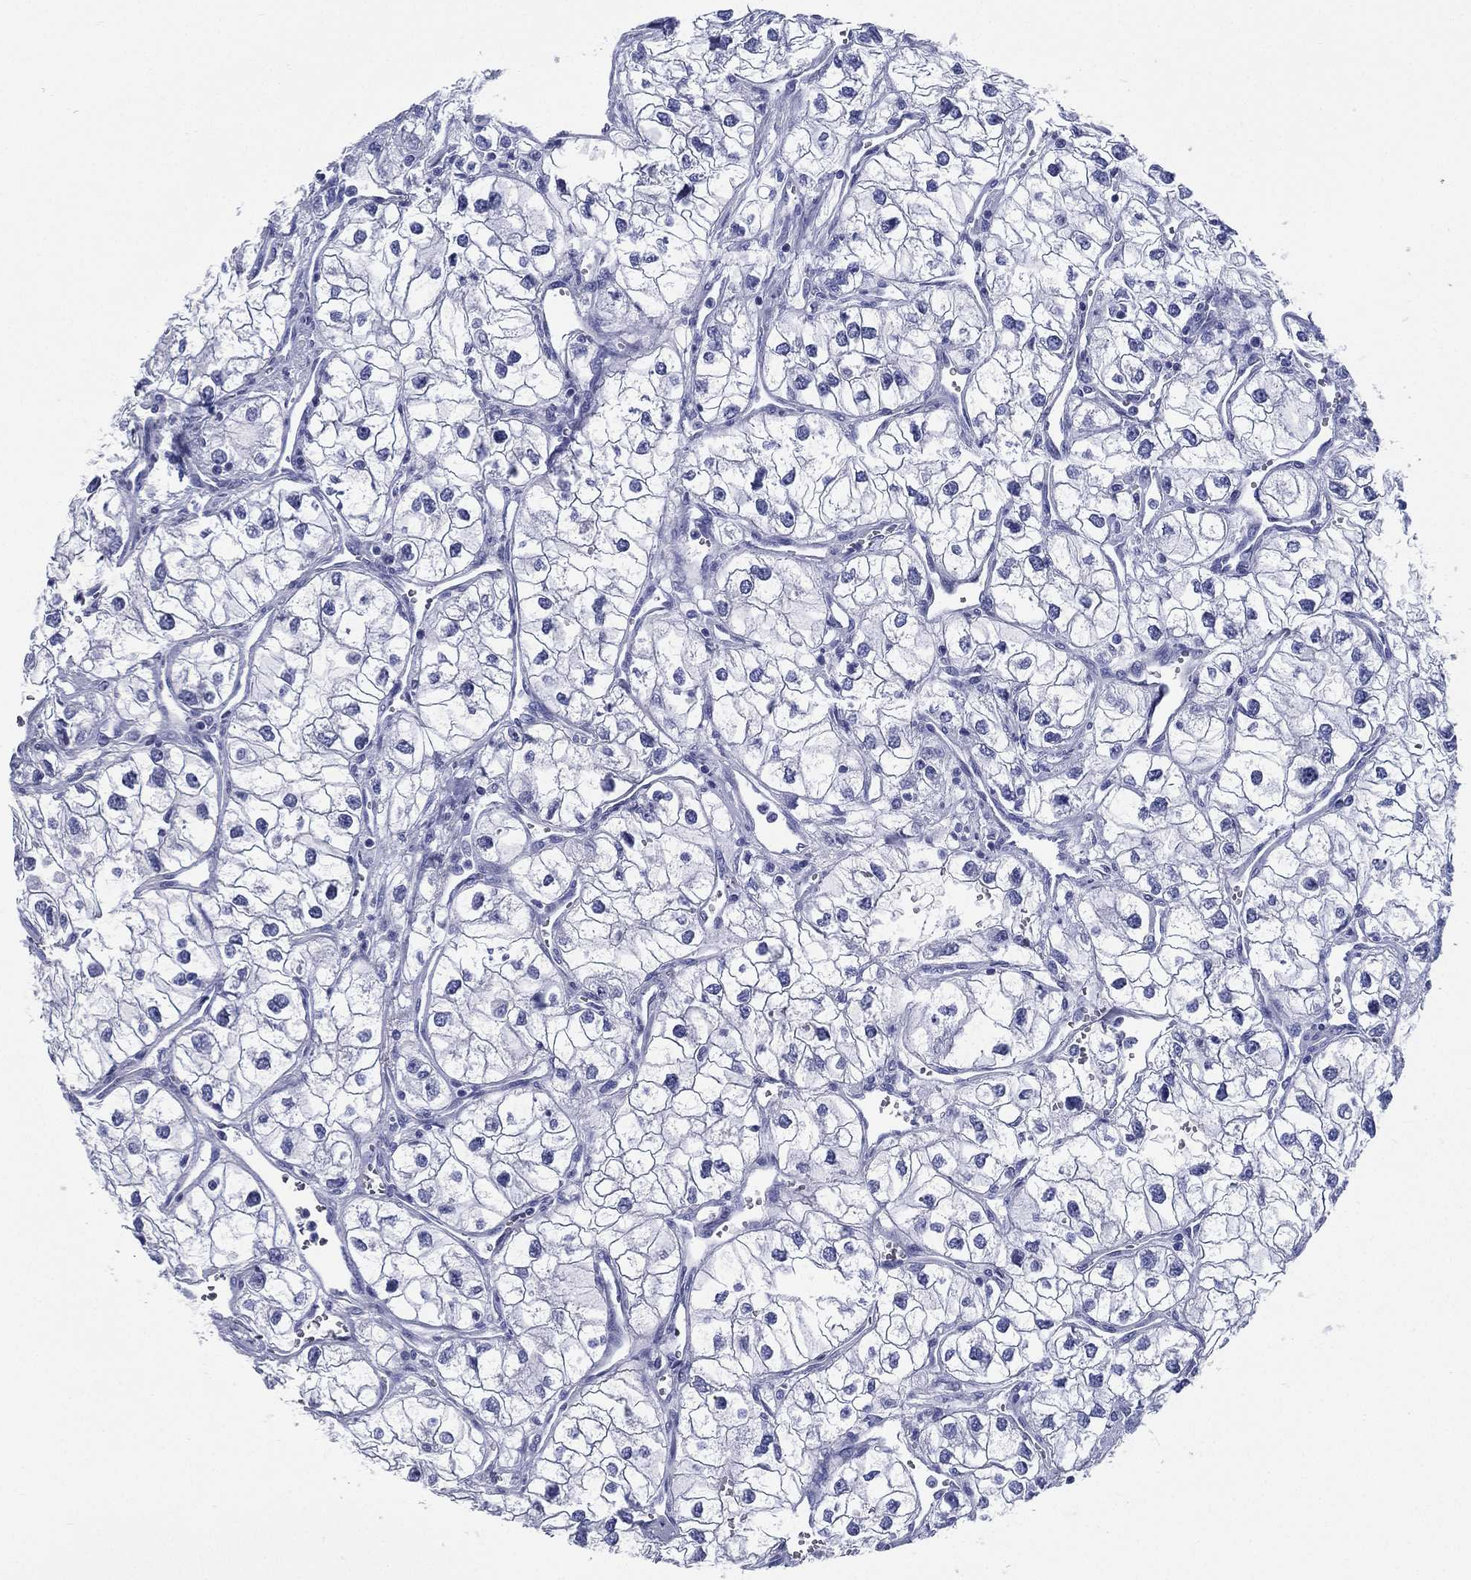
{"staining": {"intensity": "negative", "quantity": "none", "location": "none"}, "tissue": "renal cancer", "cell_type": "Tumor cells", "image_type": "cancer", "snomed": [{"axis": "morphology", "description": "Adenocarcinoma, NOS"}, {"axis": "topography", "description": "Kidney"}], "caption": "Renal adenocarcinoma was stained to show a protein in brown. There is no significant staining in tumor cells.", "gene": "RSPH4A", "patient": {"sex": "male", "age": 59}}